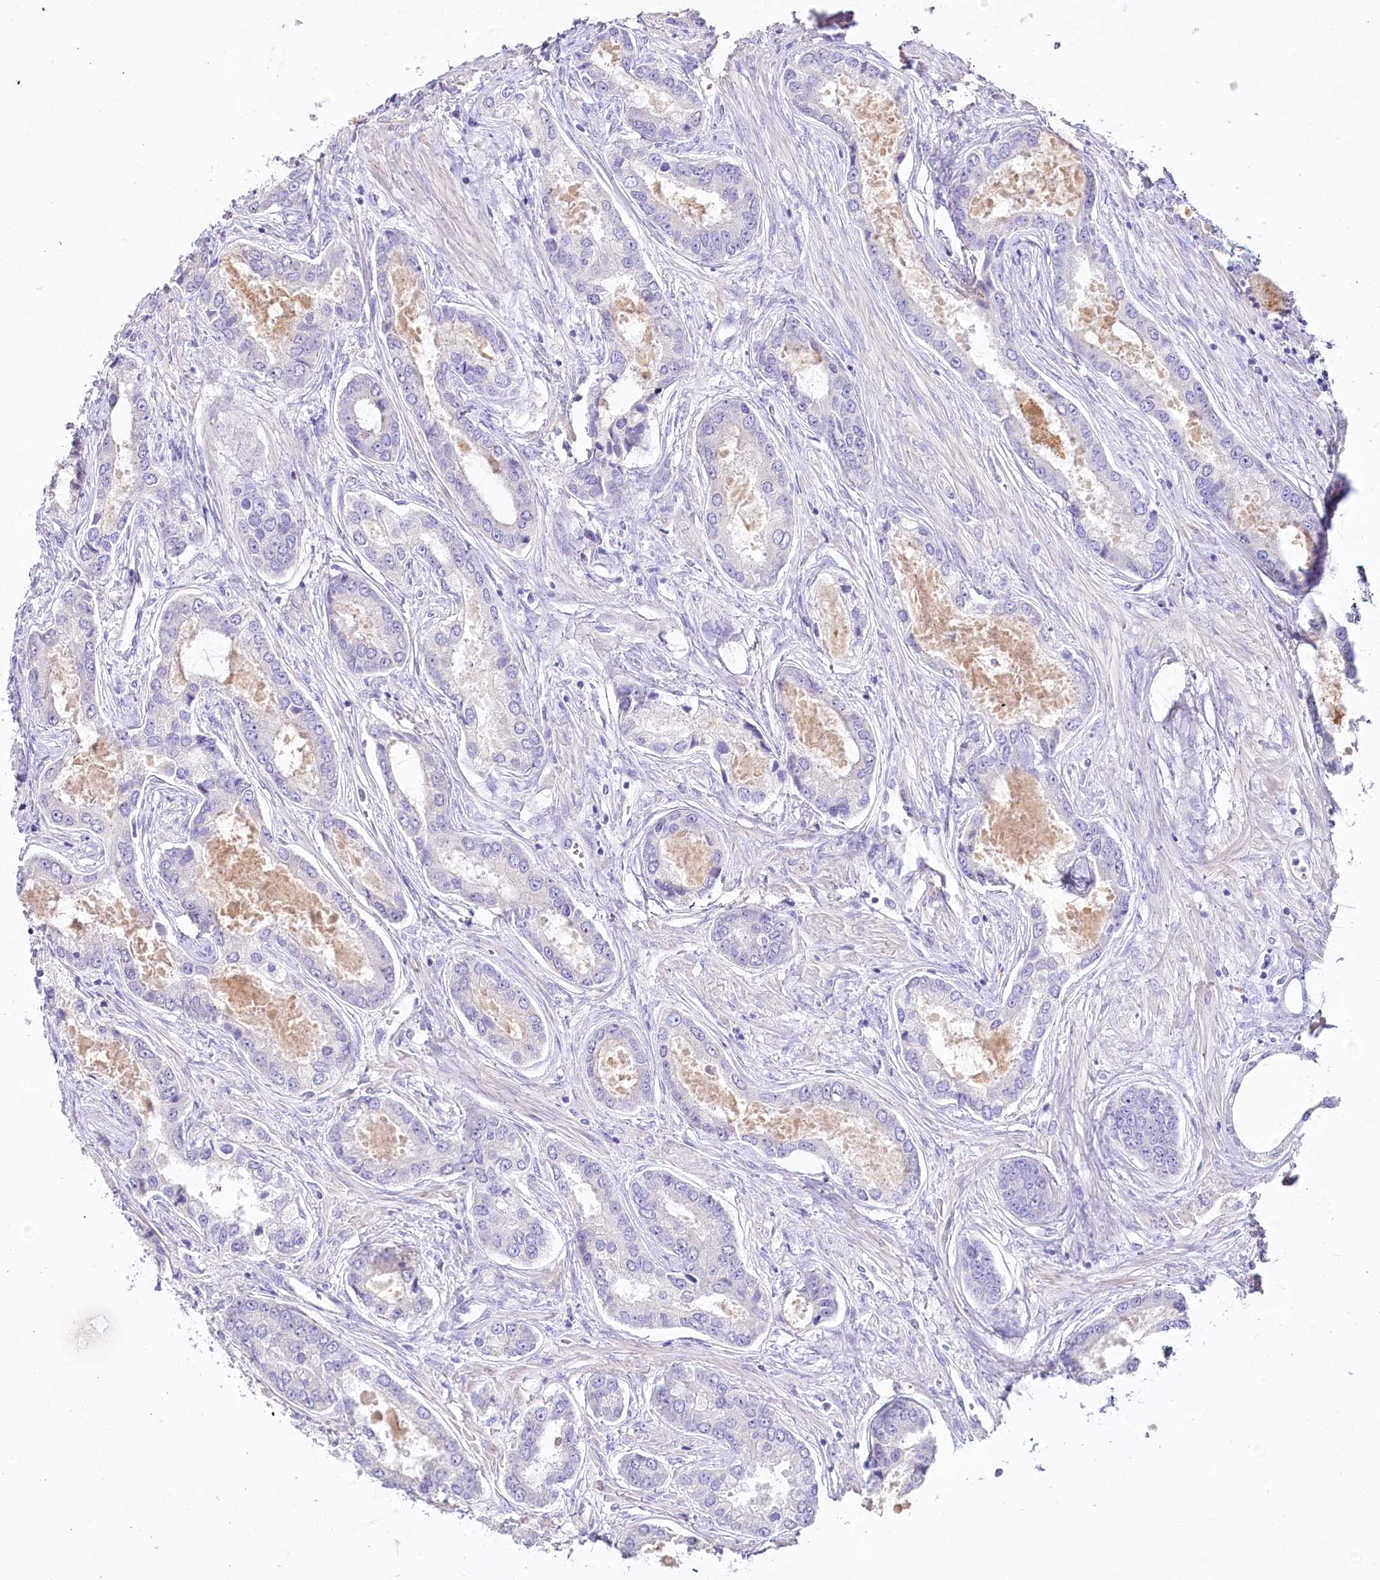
{"staining": {"intensity": "negative", "quantity": "none", "location": "none"}, "tissue": "prostate cancer", "cell_type": "Tumor cells", "image_type": "cancer", "snomed": [{"axis": "morphology", "description": "Adenocarcinoma, Low grade"}, {"axis": "topography", "description": "Prostate"}], "caption": "The IHC histopathology image has no significant positivity in tumor cells of low-grade adenocarcinoma (prostate) tissue. (Immunohistochemistry, brightfield microscopy, high magnification).", "gene": "HPD", "patient": {"sex": "male", "age": 68}}